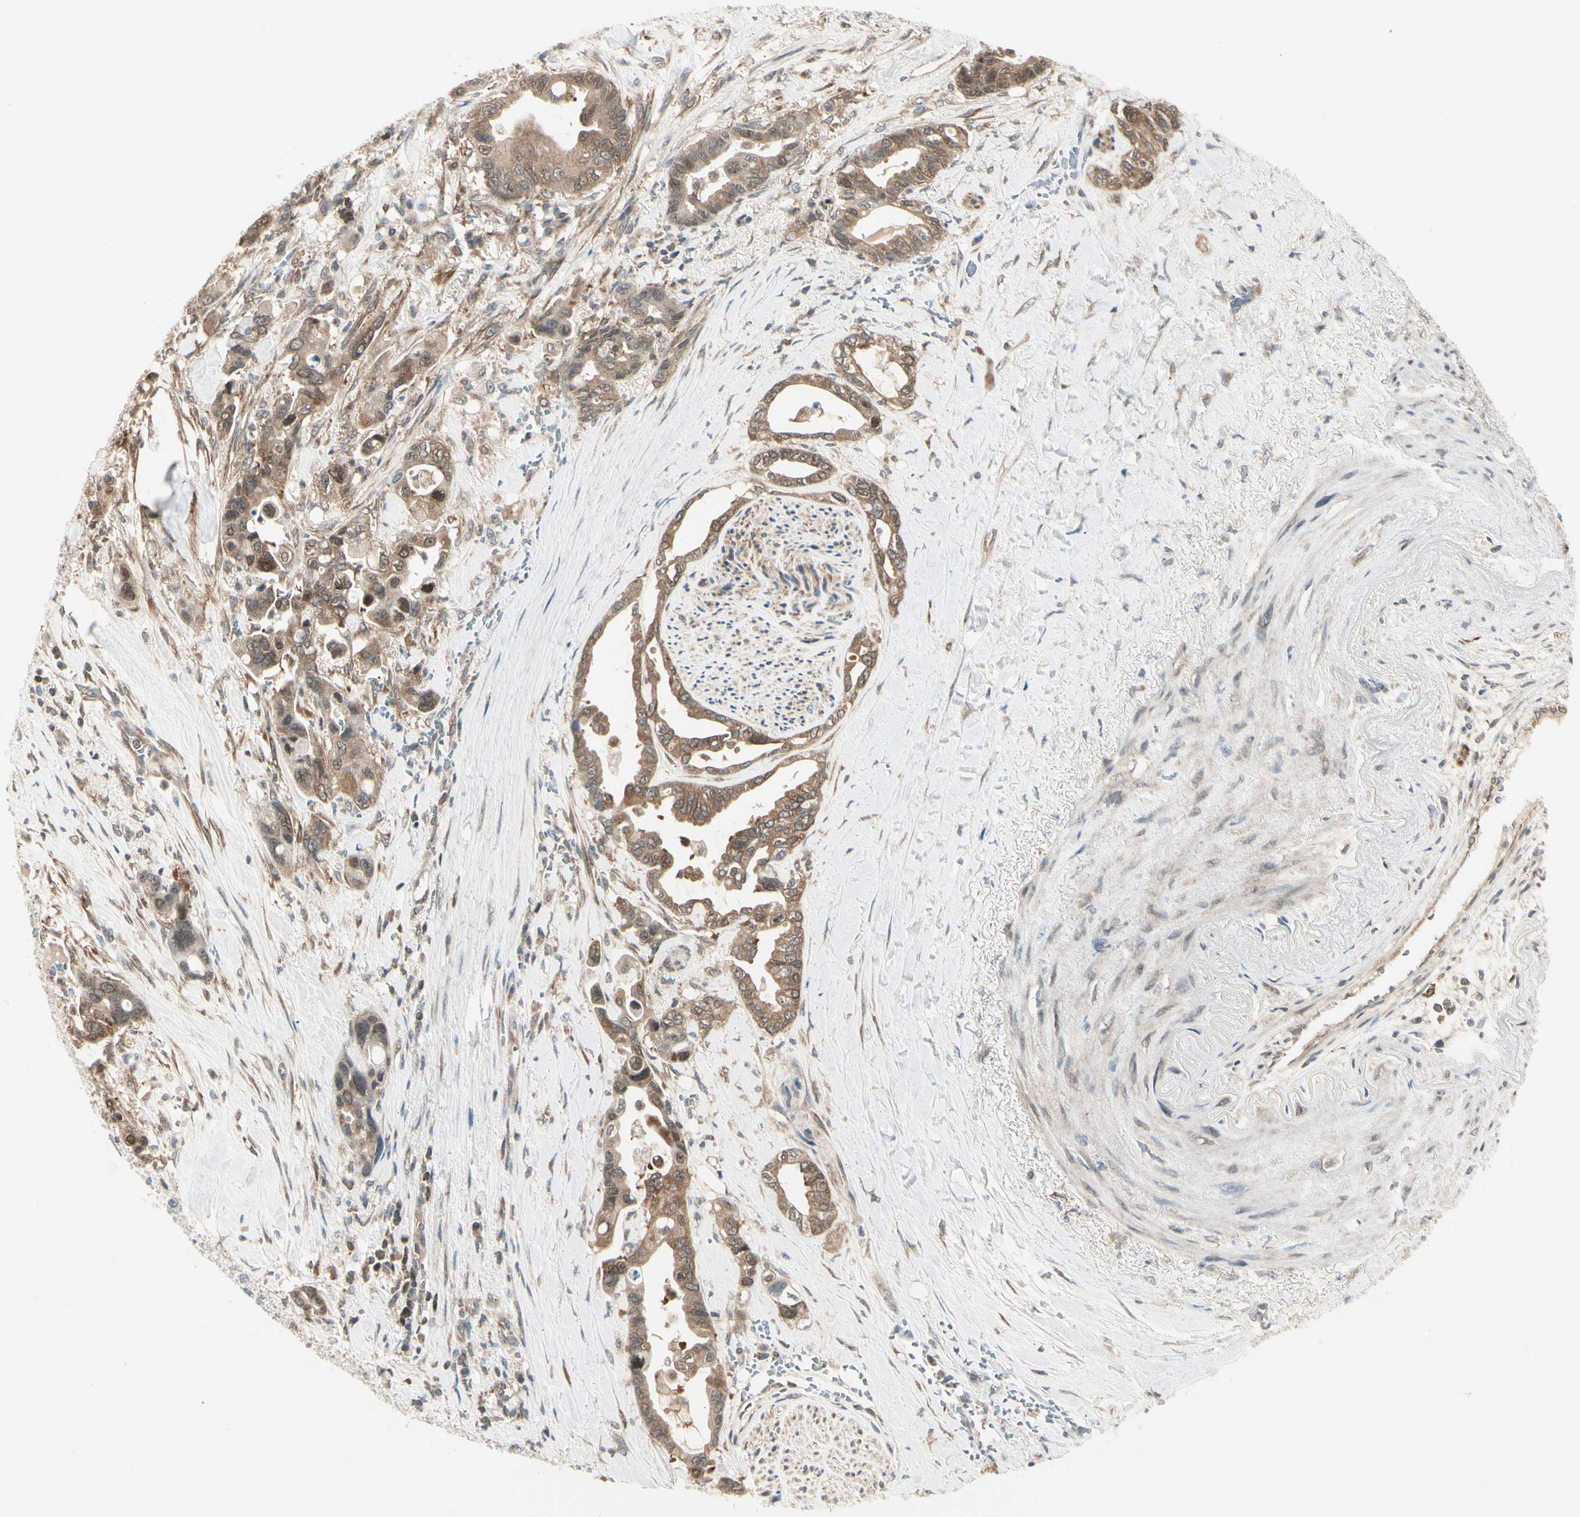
{"staining": {"intensity": "moderate", "quantity": ">75%", "location": "cytoplasmic/membranous,nuclear"}, "tissue": "pancreatic cancer", "cell_type": "Tumor cells", "image_type": "cancer", "snomed": [{"axis": "morphology", "description": "Adenocarcinoma, NOS"}, {"axis": "topography", "description": "Pancreas"}], "caption": "A micrograph of human pancreatic cancer (adenocarcinoma) stained for a protein reveals moderate cytoplasmic/membranous and nuclear brown staining in tumor cells.", "gene": "OXSR1", "patient": {"sex": "male", "age": 70}}